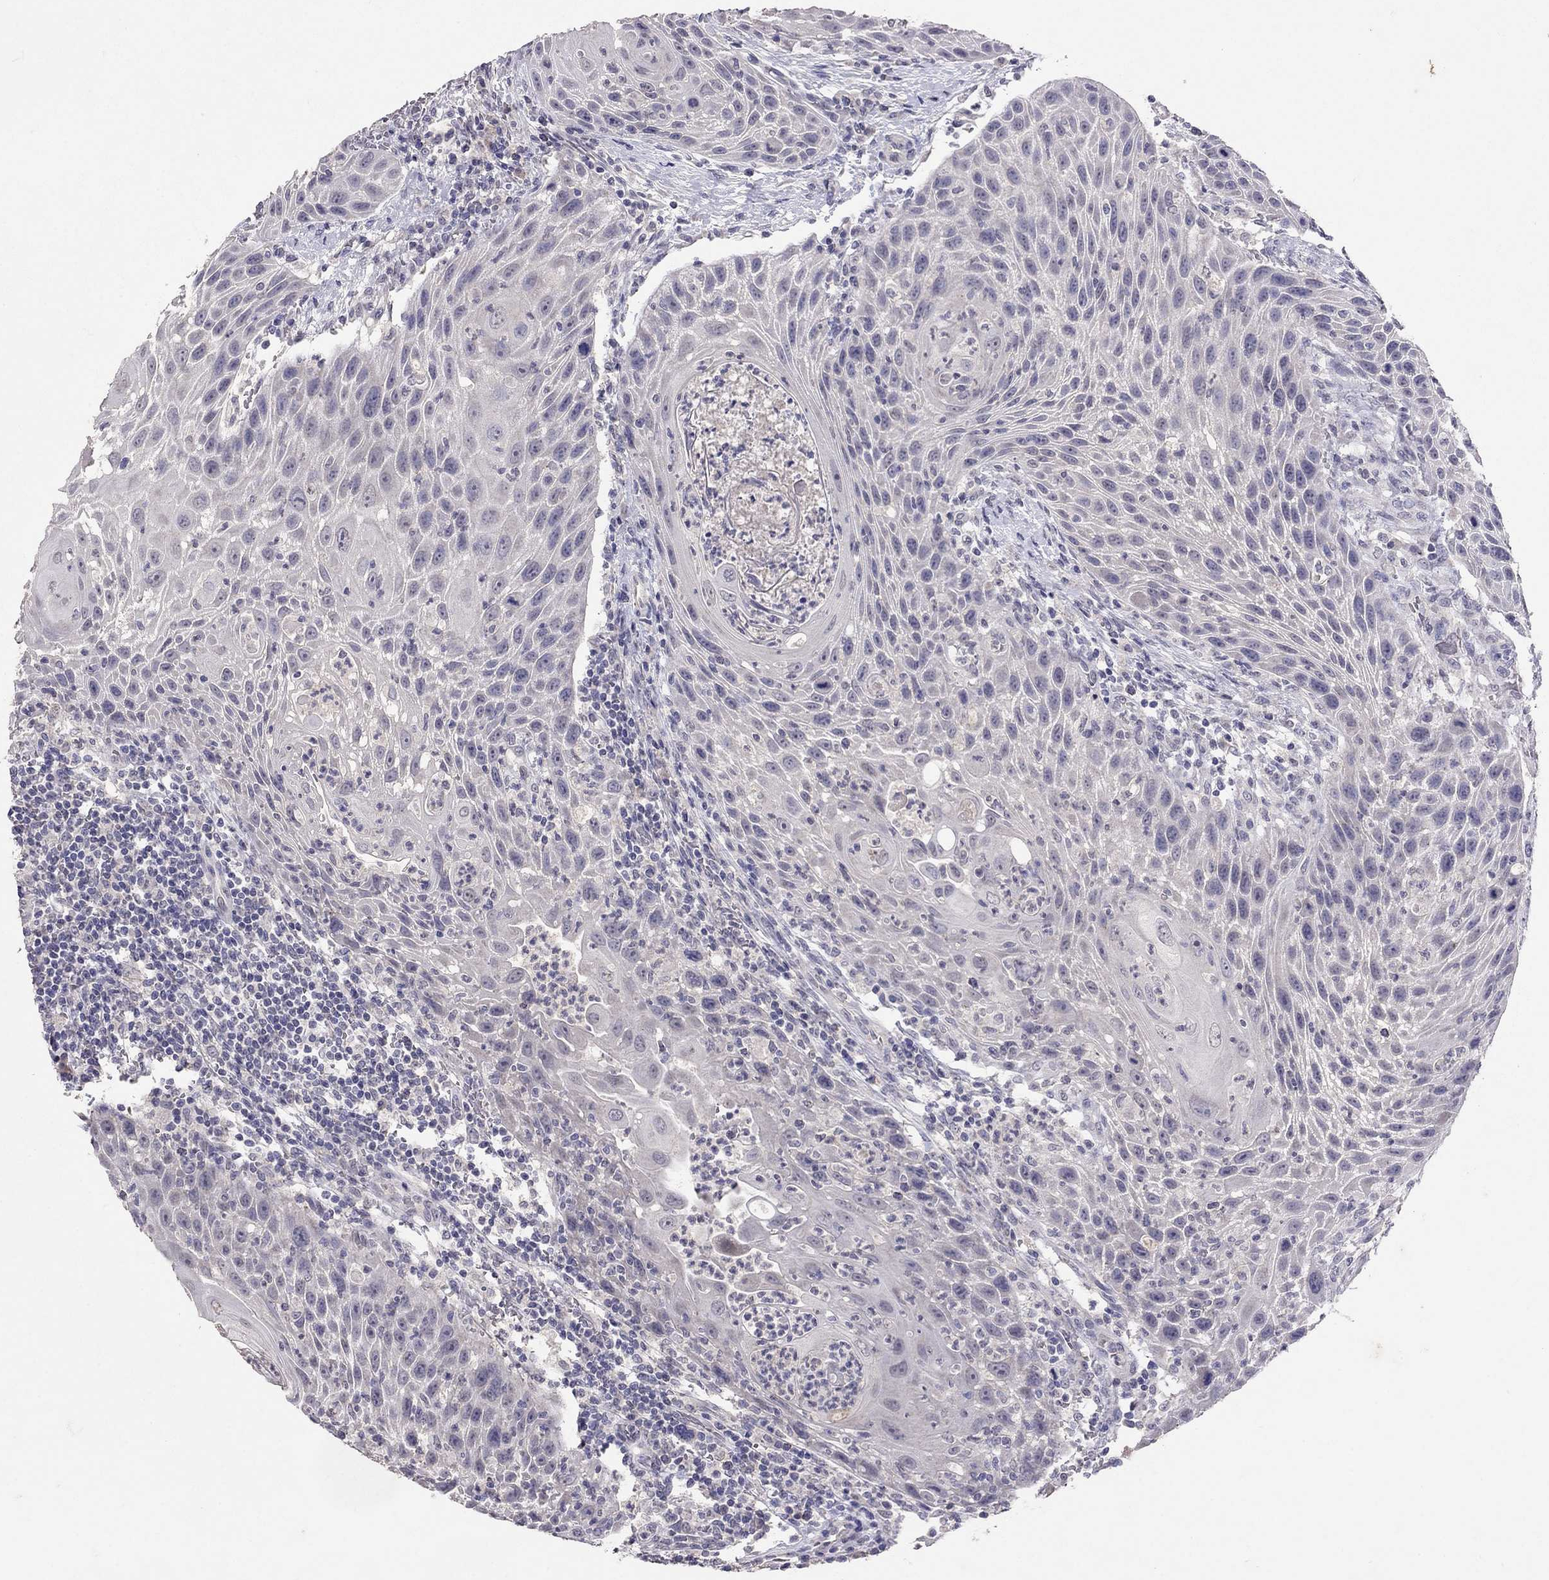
{"staining": {"intensity": "negative", "quantity": "none", "location": "none"}, "tissue": "head and neck cancer", "cell_type": "Tumor cells", "image_type": "cancer", "snomed": [{"axis": "morphology", "description": "Squamous cell carcinoma, NOS"}, {"axis": "topography", "description": "Head-Neck"}], "caption": "Histopathology image shows no protein staining in tumor cells of head and neck cancer (squamous cell carcinoma) tissue. Nuclei are stained in blue.", "gene": "FST", "patient": {"sex": "male", "age": 69}}